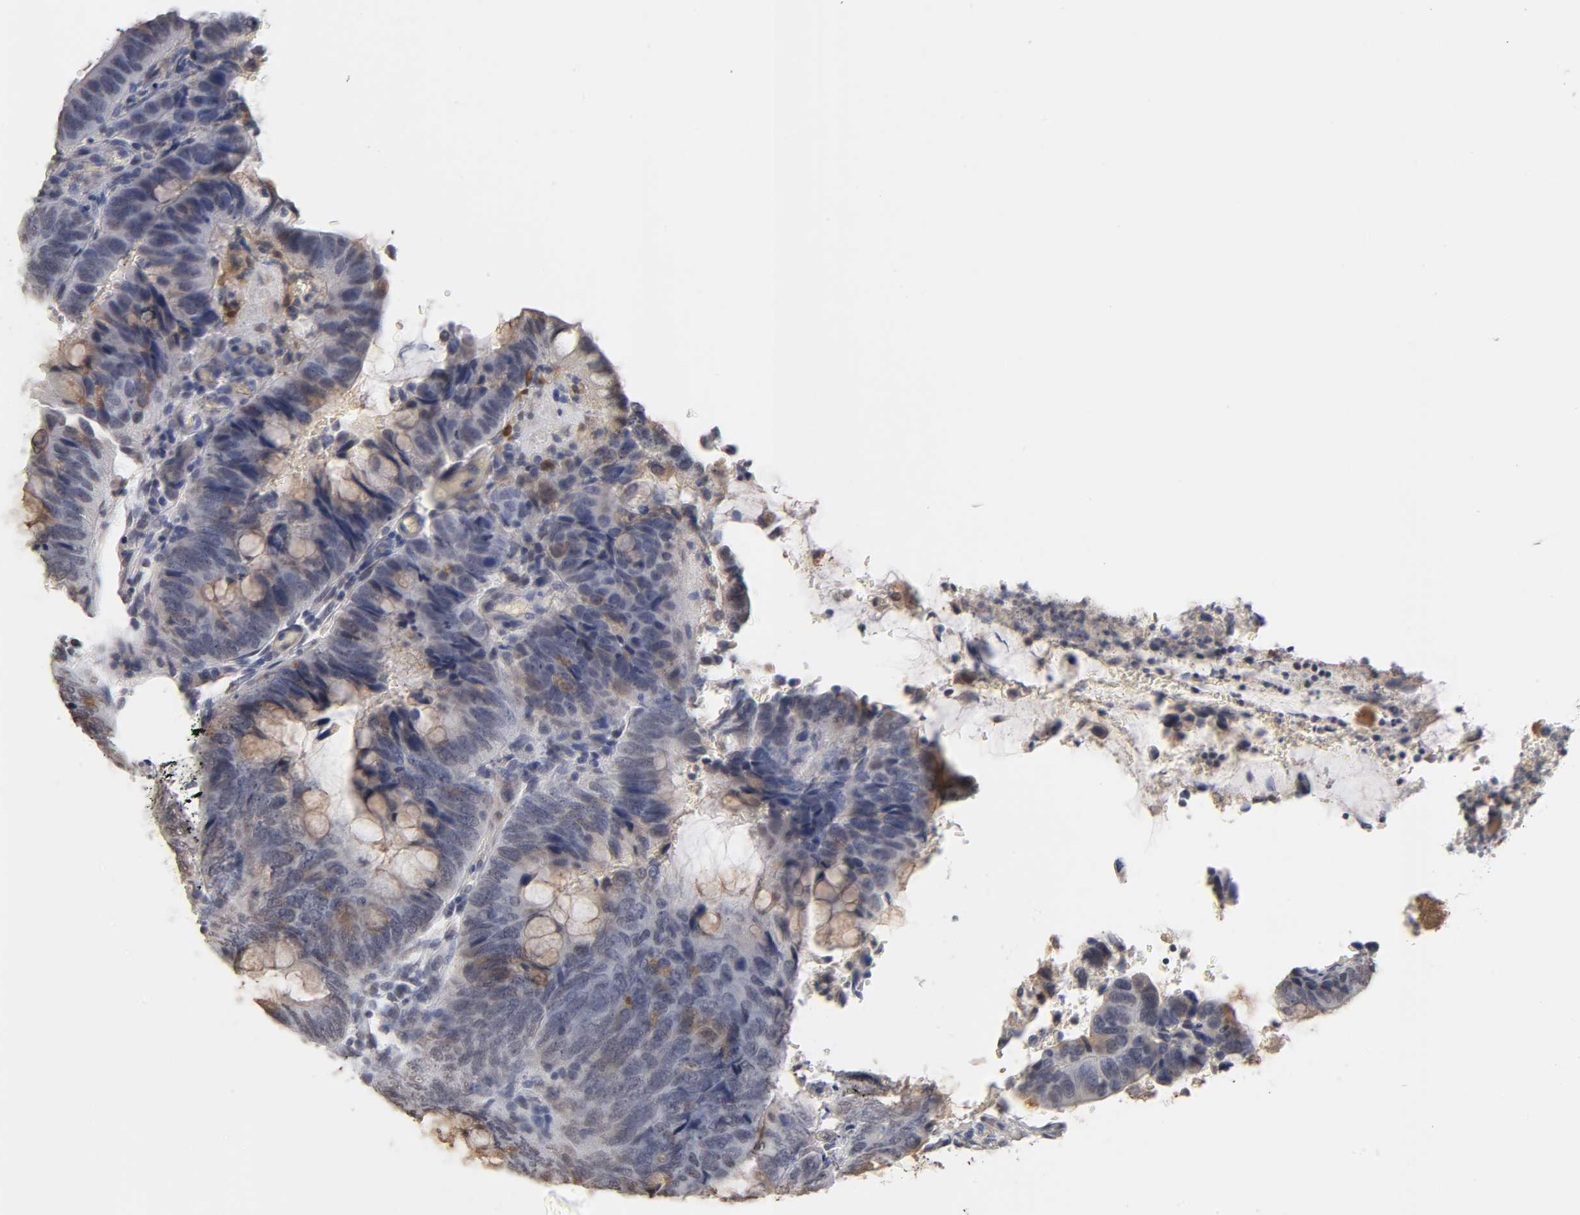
{"staining": {"intensity": "weak", "quantity": "<25%", "location": "cytoplasmic/membranous,nuclear"}, "tissue": "colorectal cancer", "cell_type": "Tumor cells", "image_type": "cancer", "snomed": [{"axis": "morphology", "description": "Normal tissue, NOS"}, {"axis": "morphology", "description": "Adenocarcinoma, NOS"}, {"axis": "topography", "description": "Rectum"}, {"axis": "topography", "description": "Peripheral nerve tissue"}], "caption": "Immunohistochemistry (IHC) photomicrograph of neoplastic tissue: colorectal cancer (adenocarcinoma) stained with DAB shows no significant protein positivity in tumor cells. Brightfield microscopy of immunohistochemistry stained with DAB (3,3'-diaminobenzidine) (brown) and hematoxylin (blue), captured at high magnification.", "gene": "CRABP2", "patient": {"sex": "male", "age": 92}}